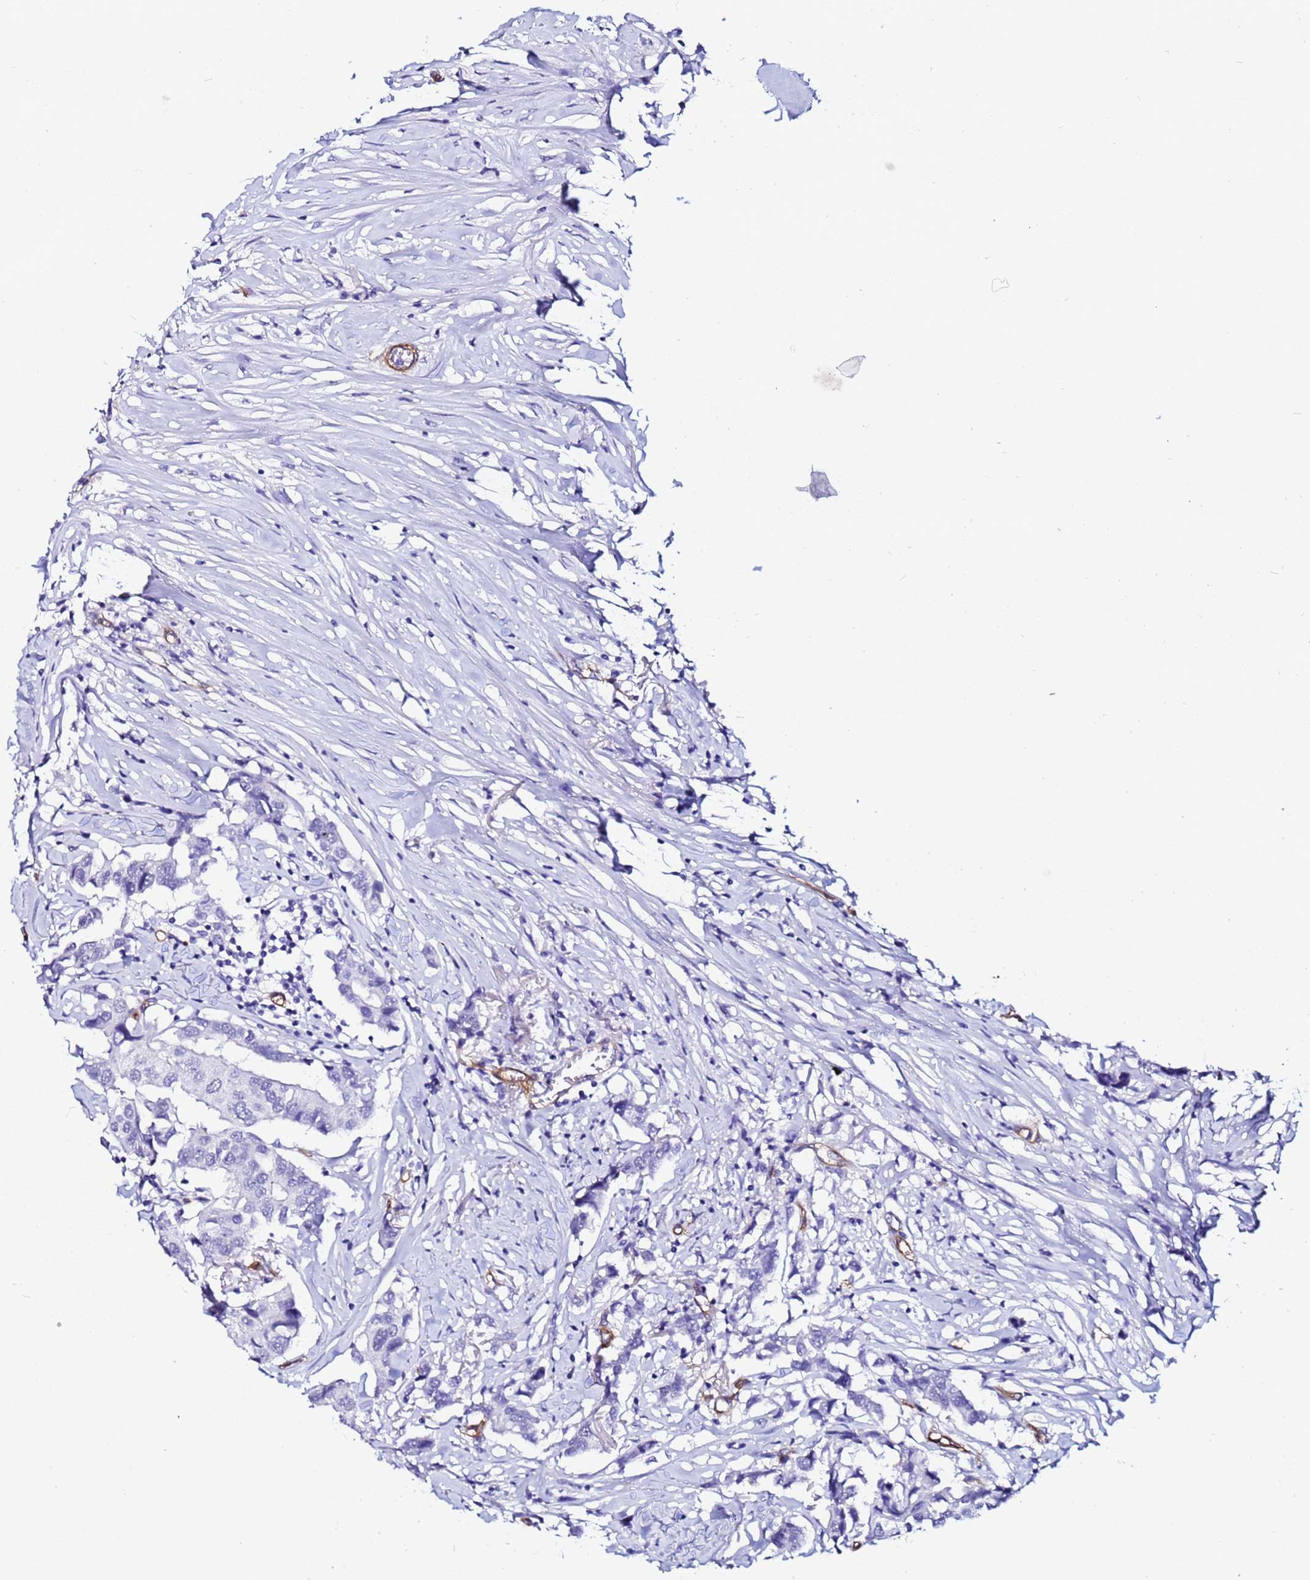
{"staining": {"intensity": "negative", "quantity": "none", "location": "none"}, "tissue": "breast cancer", "cell_type": "Tumor cells", "image_type": "cancer", "snomed": [{"axis": "morphology", "description": "Duct carcinoma"}, {"axis": "topography", "description": "Breast"}], "caption": "Protein analysis of breast cancer exhibits no significant expression in tumor cells.", "gene": "DEFB104A", "patient": {"sex": "female", "age": 80}}